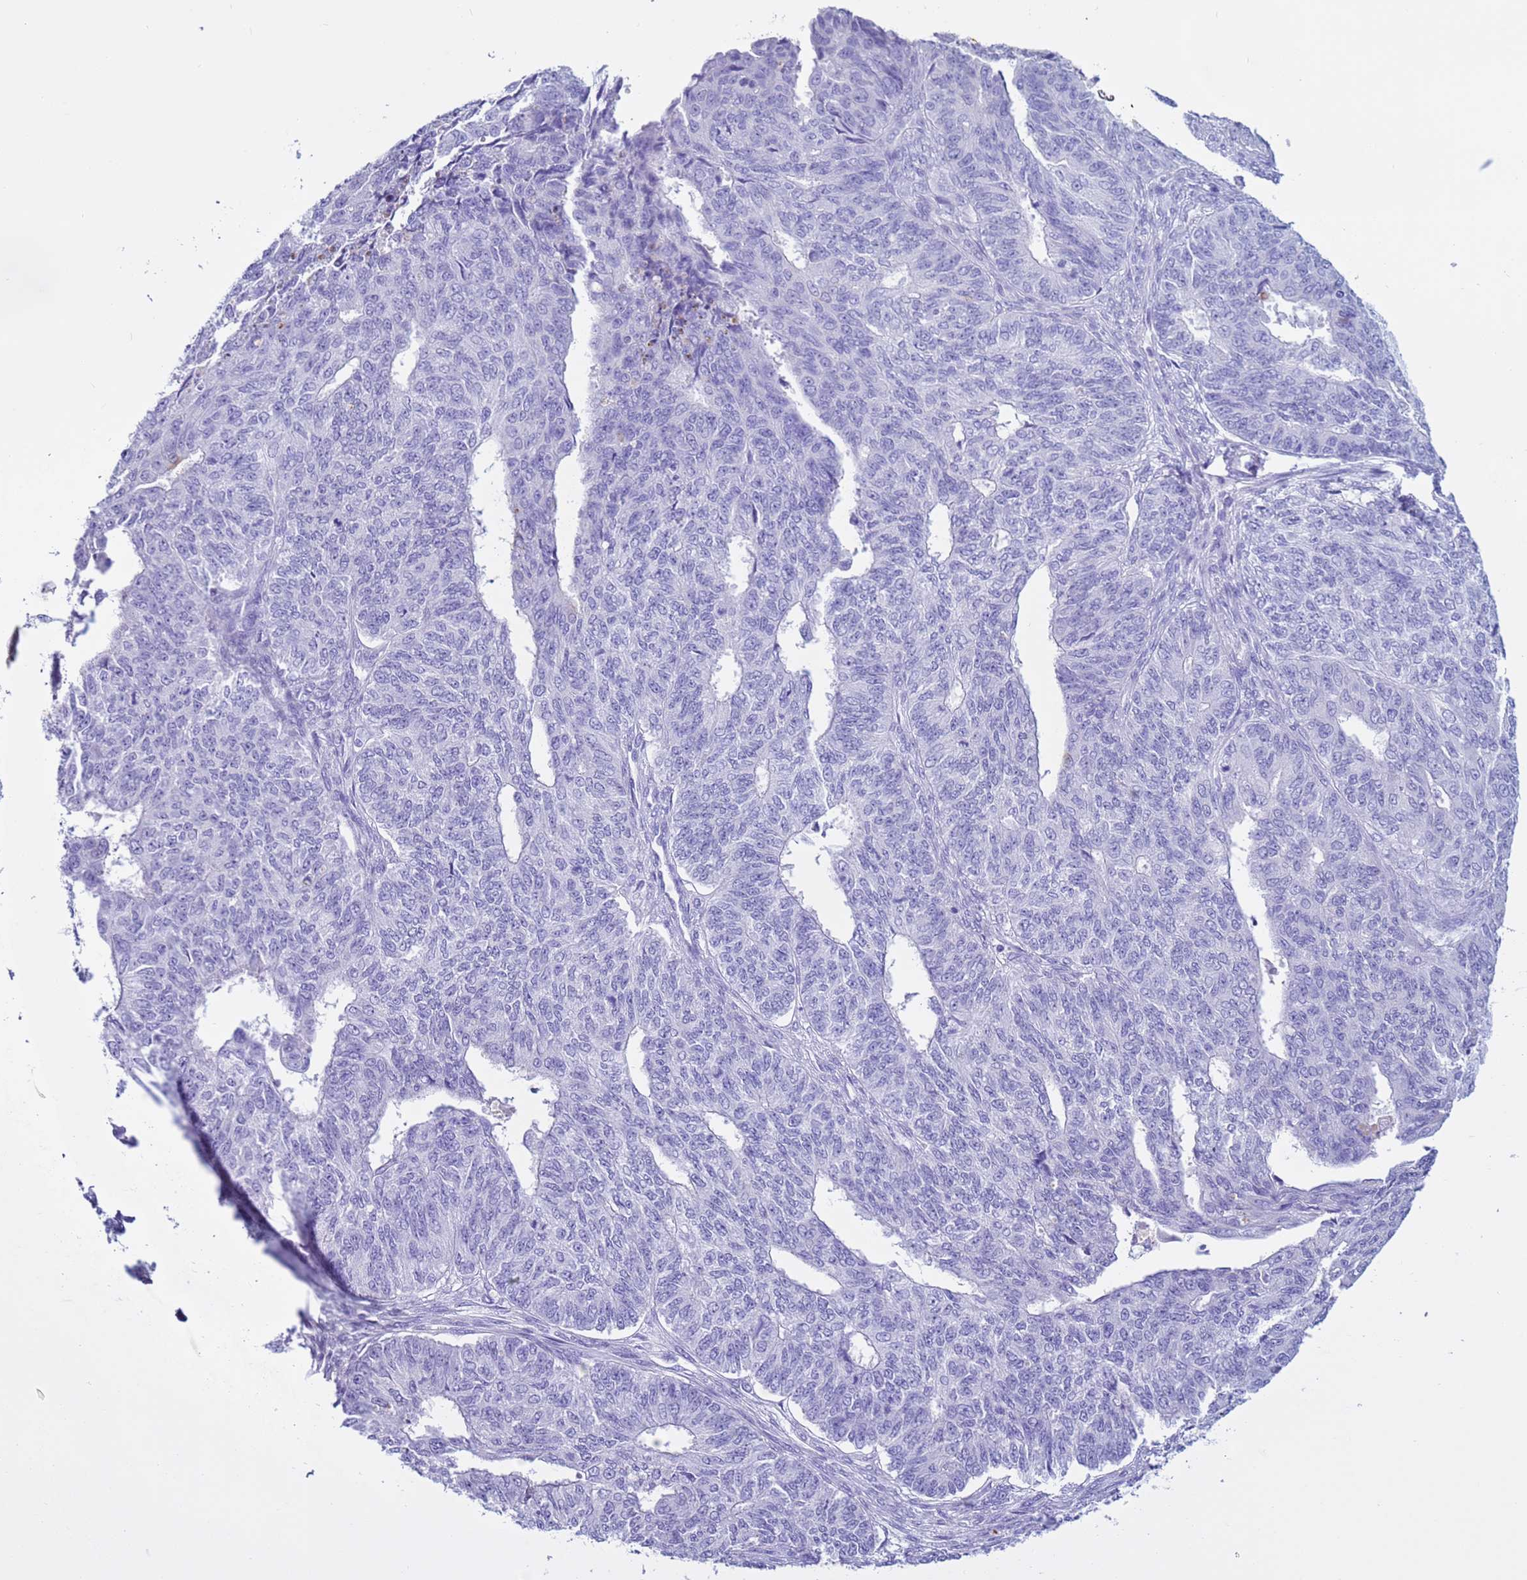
{"staining": {"intensity": "negative", "quantity": "none", "location": "none"}, "tissue": "endometrial cancer", "cell_type": "Tumor cells", "image_type": "cancer", "snomed": [{"axis": "morphology", "description": "Adenocarcinoma, NOS"}, {"axis": "topography", "description": "Endometrium"}], "caption": "DAB (3,3'-diaminobenzidine) immunohistochemical staining of endometrial adenocarcinoma shows no significant staining in tumor cells.", "gene": "CST4", "patient": {"sex": "female", "age": 32}}